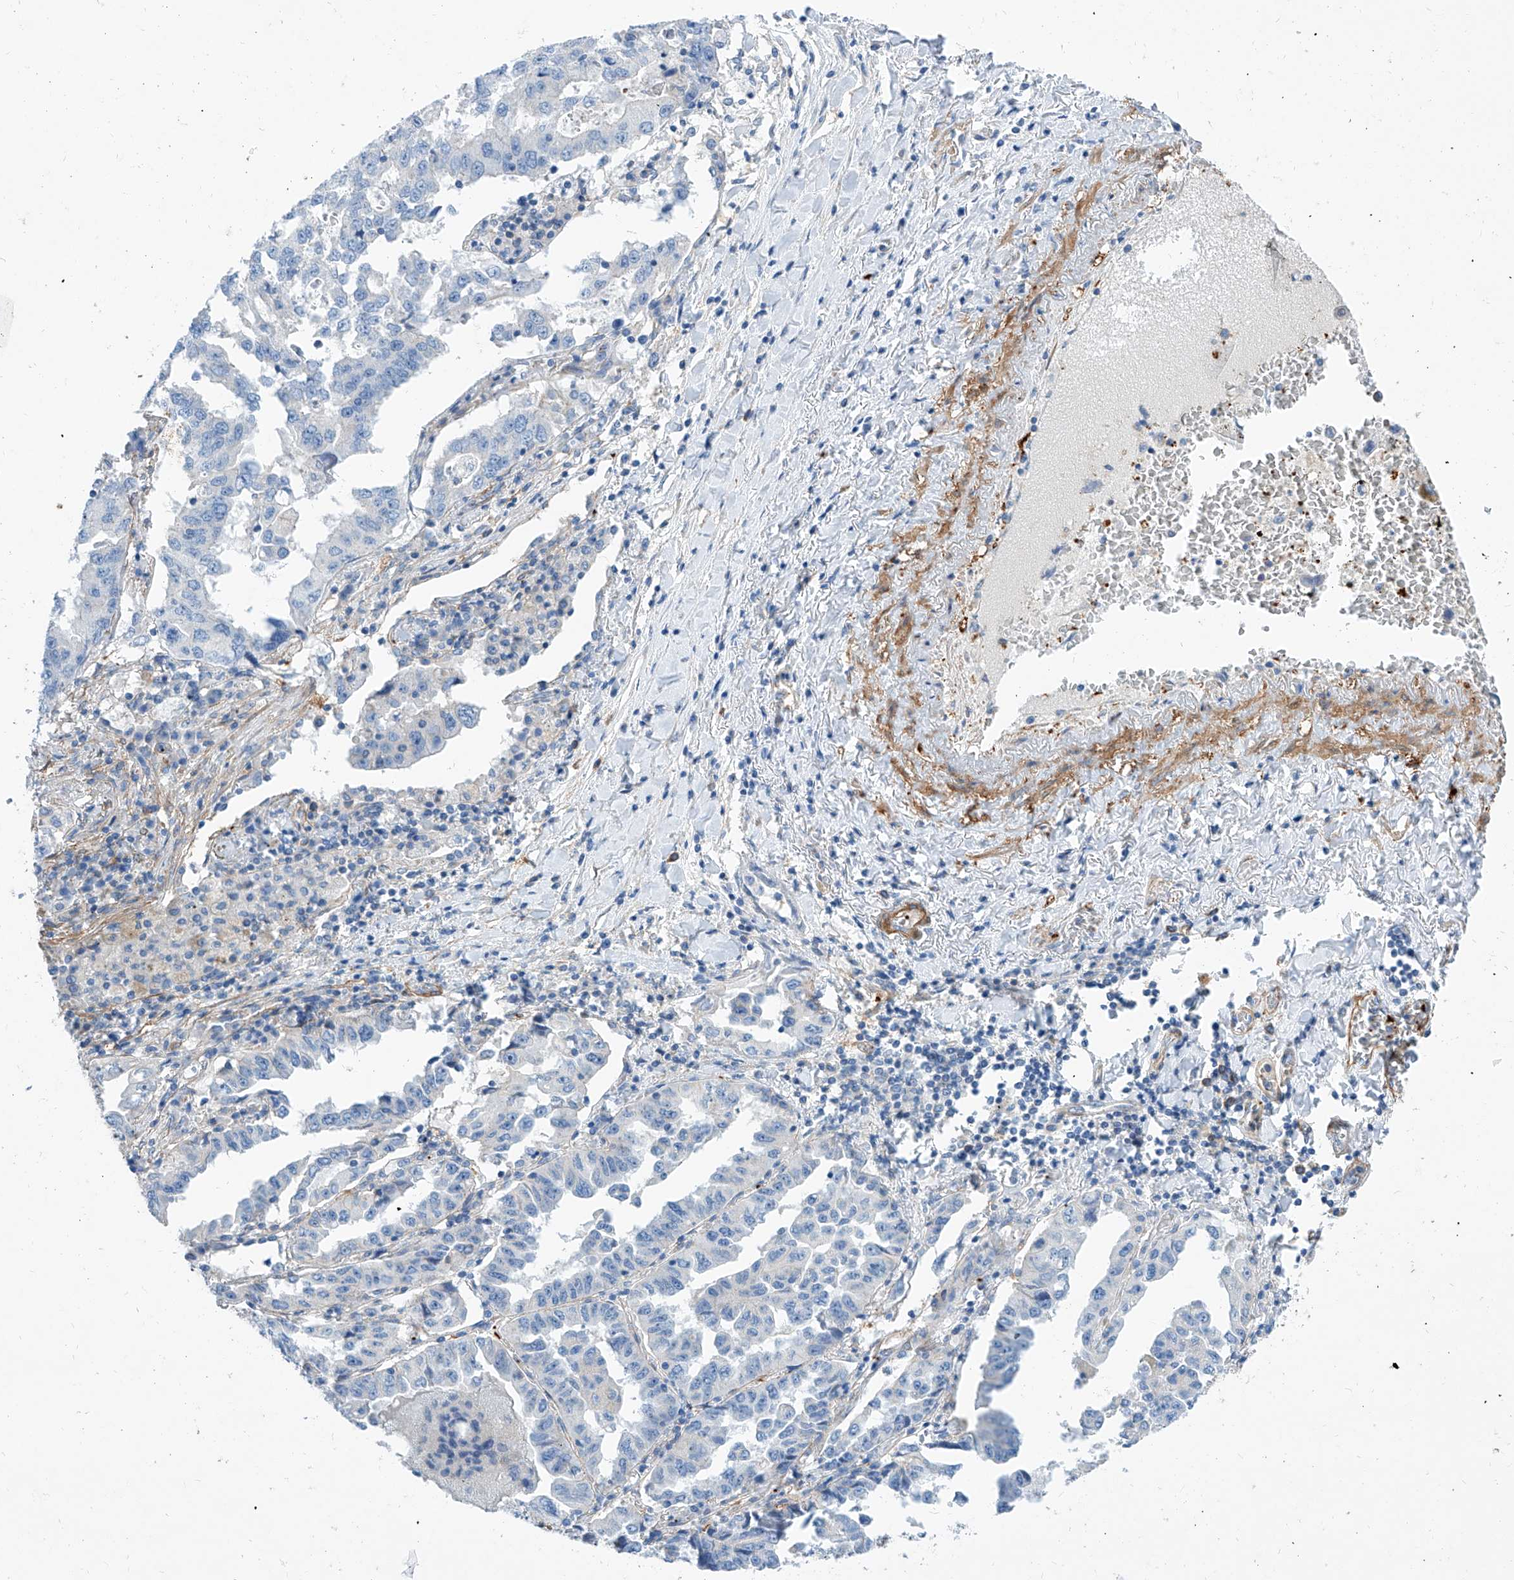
{"staining": {"intensity": "negative", "quantity": "none", "location": "none"}, "tissue": "lung cancer", "cell_type": "Tumor cells", "image_type": "cancer", "snomed": [{"axis": "morphology", "description": "Adenocarcinoma, NOS"}, {"axis": "topography", "description": "Lung"}], "caption": "Tumor cells show no significant expression in lung cancer (adenocarcinoma).", "gene": "TAS2R60", "patient": {"sex": "female", "age": 51}}